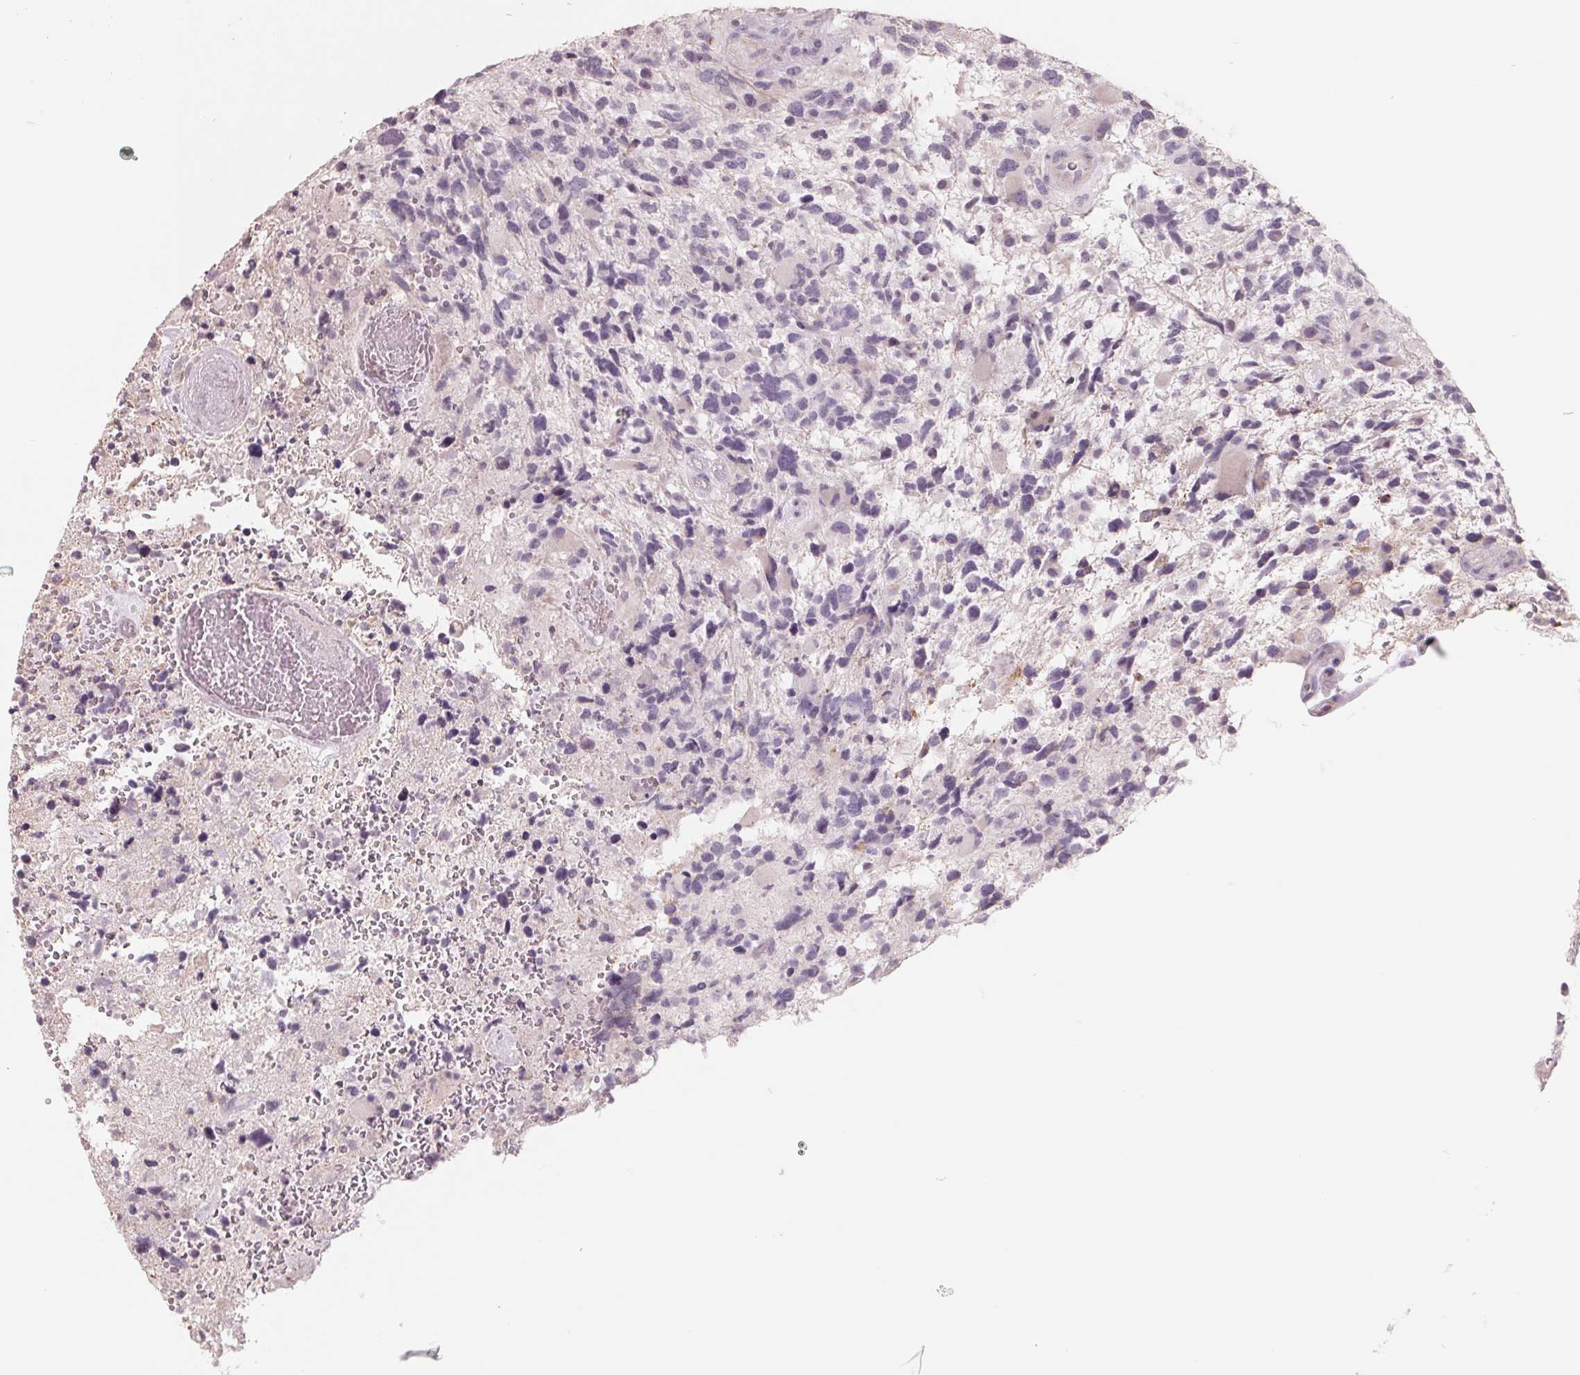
{"staining": {"intensity": "negative", "quantity": "none", "location": "none"}, "tissue": "glioma", "cell_type": "Tumor cells", "image_type": "cancer", "snomed": [{"axis": "morphology", "description": "Glioma, malignant, High grade"}, {"axis": "topography", "description": "Brain"}], "caption": "Tumor cells are negative for brown protein staining in malignant glioma (high-grade). The staining was performed using DAB to visualize the protein expression in brown, while the nuclei were stained in blue with hematoxylin (Magnification: 20x).", "gene": "FTCD", "patient": {"sex": "female", "age": 71}}